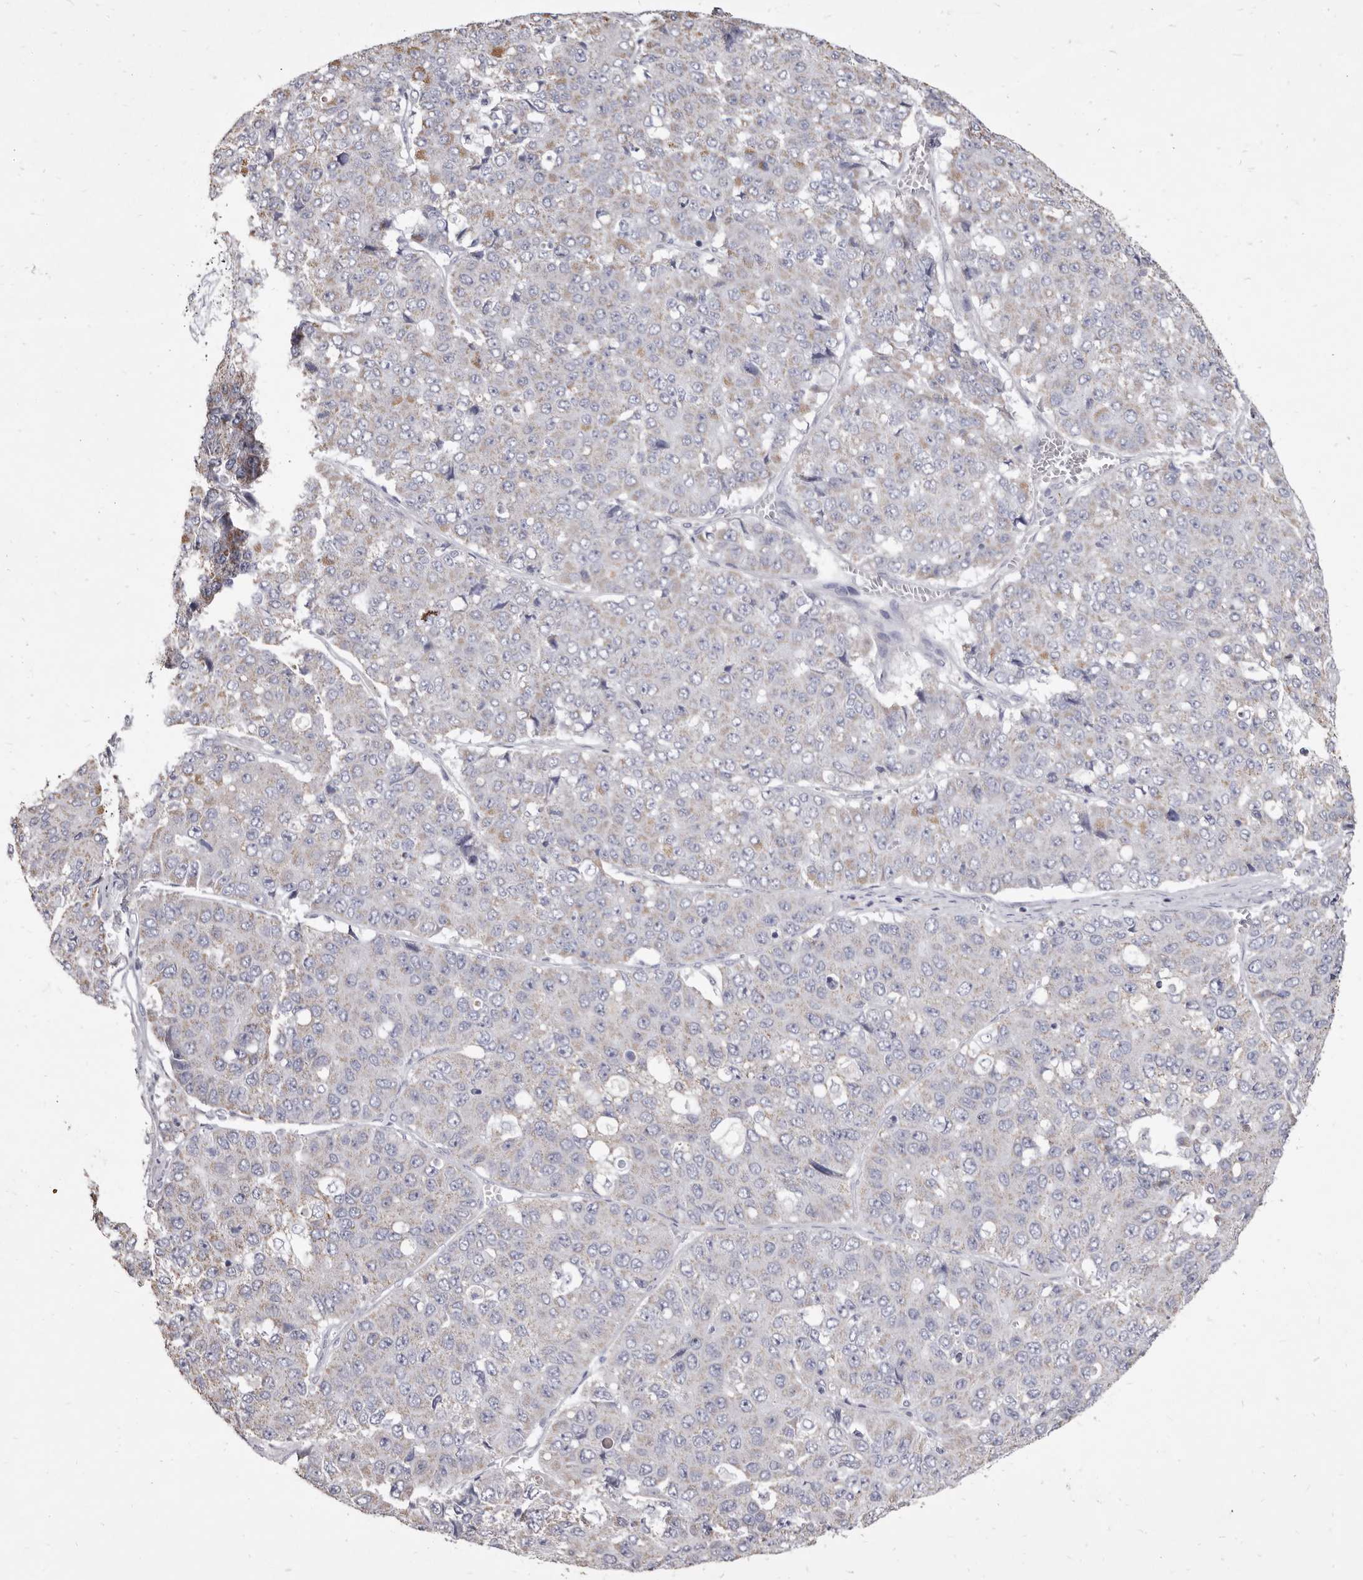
{"staining": {"intensity": "weak", "quantity": "<25%", "location": "cytoplasmic/membranous"}, "tissue": "pancreatic cancer", "cell_type": "Tumor cells", "image_type": "cancer", "snomed": [{"axis": "morphology", "description": "Adenocarcinoma, NOS"}, {"axis": "topography", "description": "Pancreas"}], "caption": "High magnification brightfield microscopy of pancreatic cancer stained with DAB (3,3'-diaminobenzidine) (brown) and counterstained with hematoxylin (blue): tumor cells show no significant staining.", "gene": "CYP2E1", "patient": {"sex": "male", "age": 50}}